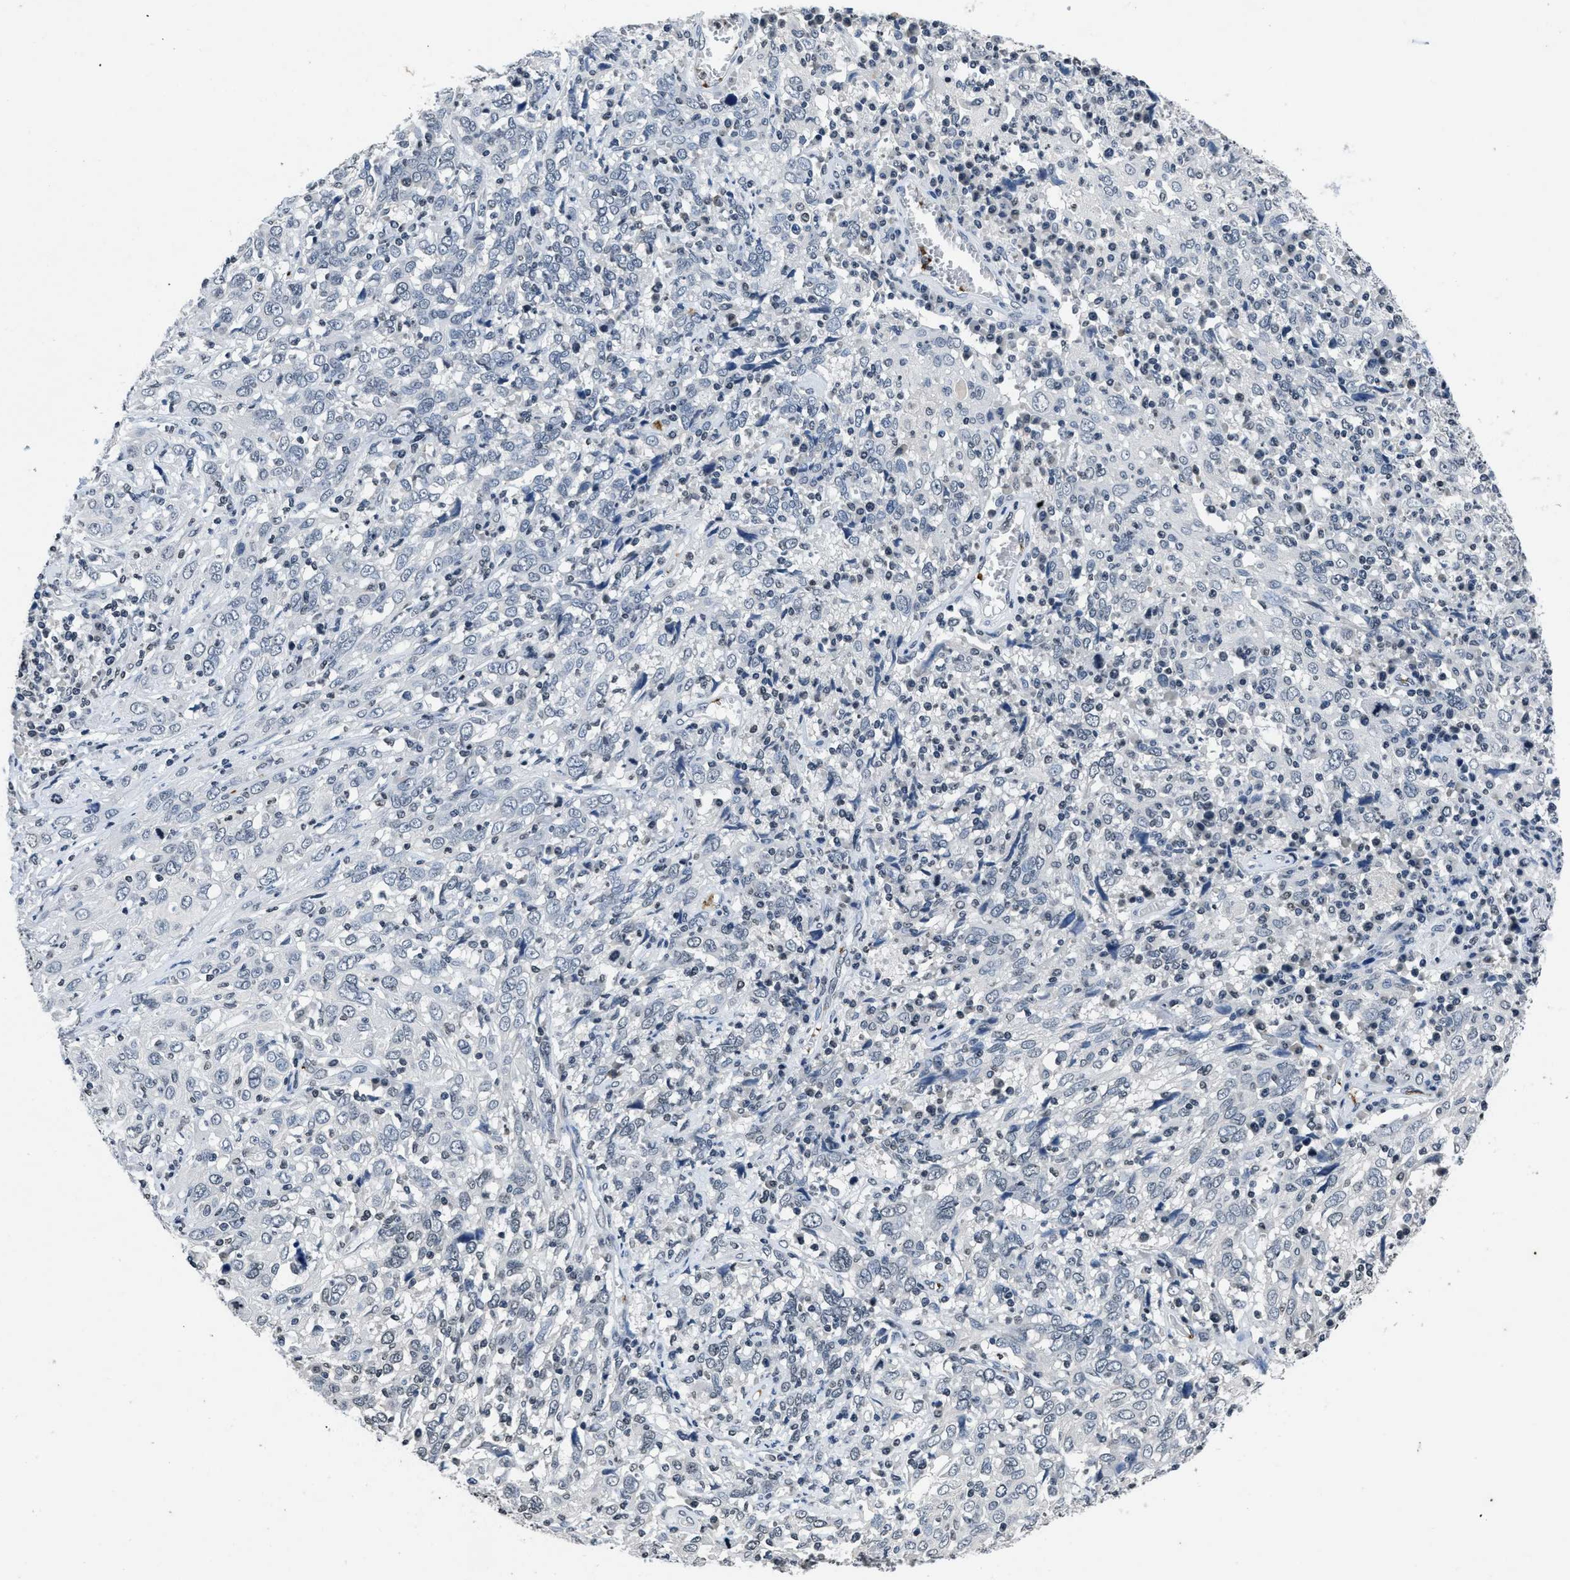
{"staining": {"intensity": "negative", "quantity": "none", "location": "none"}, "tissue": "cervical cancer", "cell_type": "Tumor cells", "image_type": "cancer", "snomed": [{"axis": "morphology", "description": "Squamous cell carcinoma, NOS"}, {"axis": "topography", "description": "Cervix"}], "caption": "IHC histopathology image of human squamous cell carcinoma (cervical) stained for a protein (brown), which shows no positivity in tumor cells.", "gene": "ITGA2B", "patient": {"sex": "female", "age": 46}}